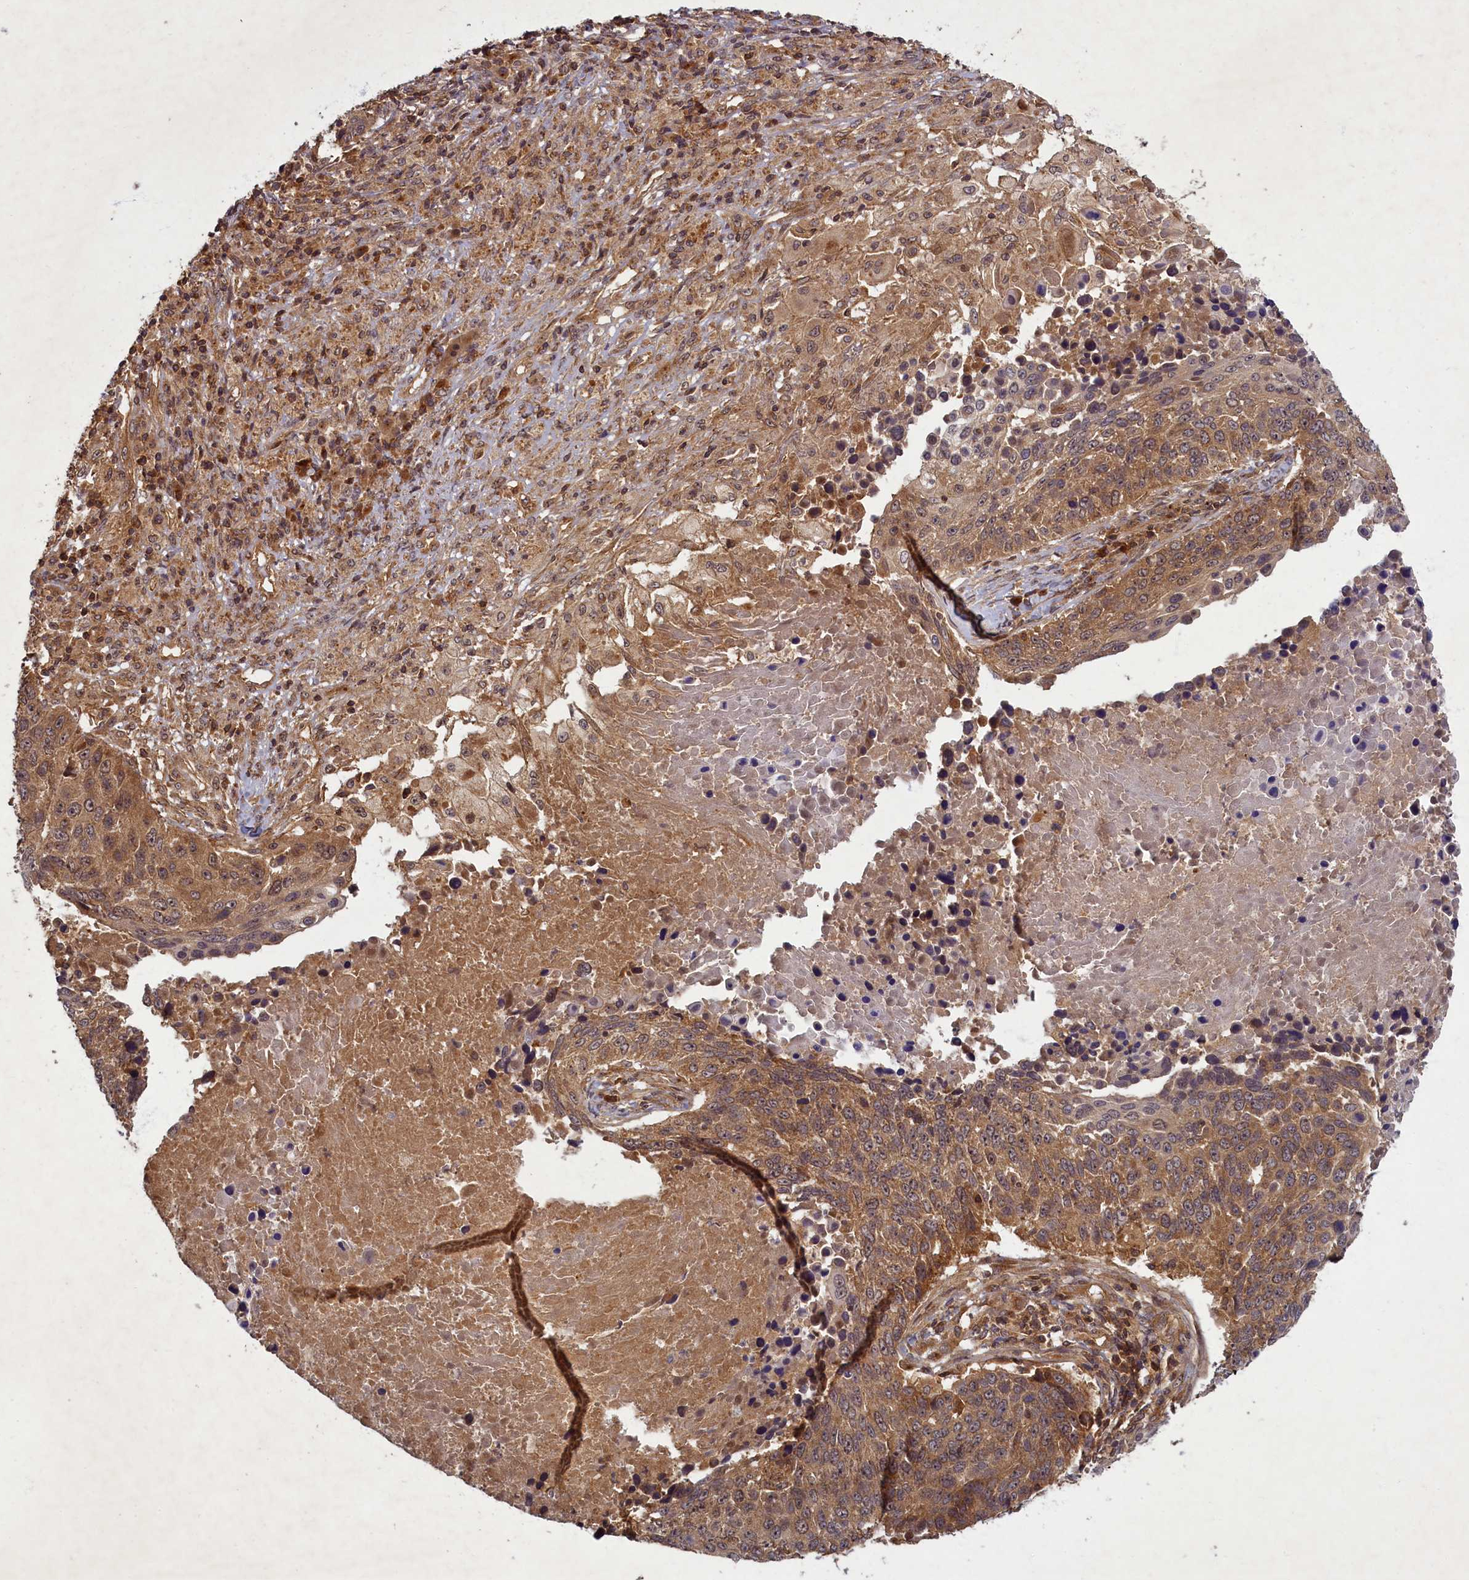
{"staining": {"intensity": "moderate", "quantity": ">75%", "location": "cytoplasmic/membranous,nuclear"}, "tissue": "lung cancer", "cell_type": "Tumor cells", "image_type": "cancer", "snomed": [{"axis": "morphology", "description": "Normal tissue, NOS"}, {"axis": "morphology", "description": "Squamous cell carcinoma, NOS"}, {"axis": "topography", "description": "Lymph node"}, {"axis": "topography", "description": "Lung"}], "caption": "IHC staining of lung squamous cell carcinoma, which shows medium levels of moderate cytoplasmic/membranous and nuclear expression in approximately >75% of tumor cells indicating moderate cytoplasmic/membranous and nuclear protein expression. The staining was performed using DAB (3,3'-diaminobenzidine) (brown) for protein detection and nuclei were counterstained in hematoxylin (blue).", "gene": "BICD1", "patient": {"sex": "male", "age": 66}}